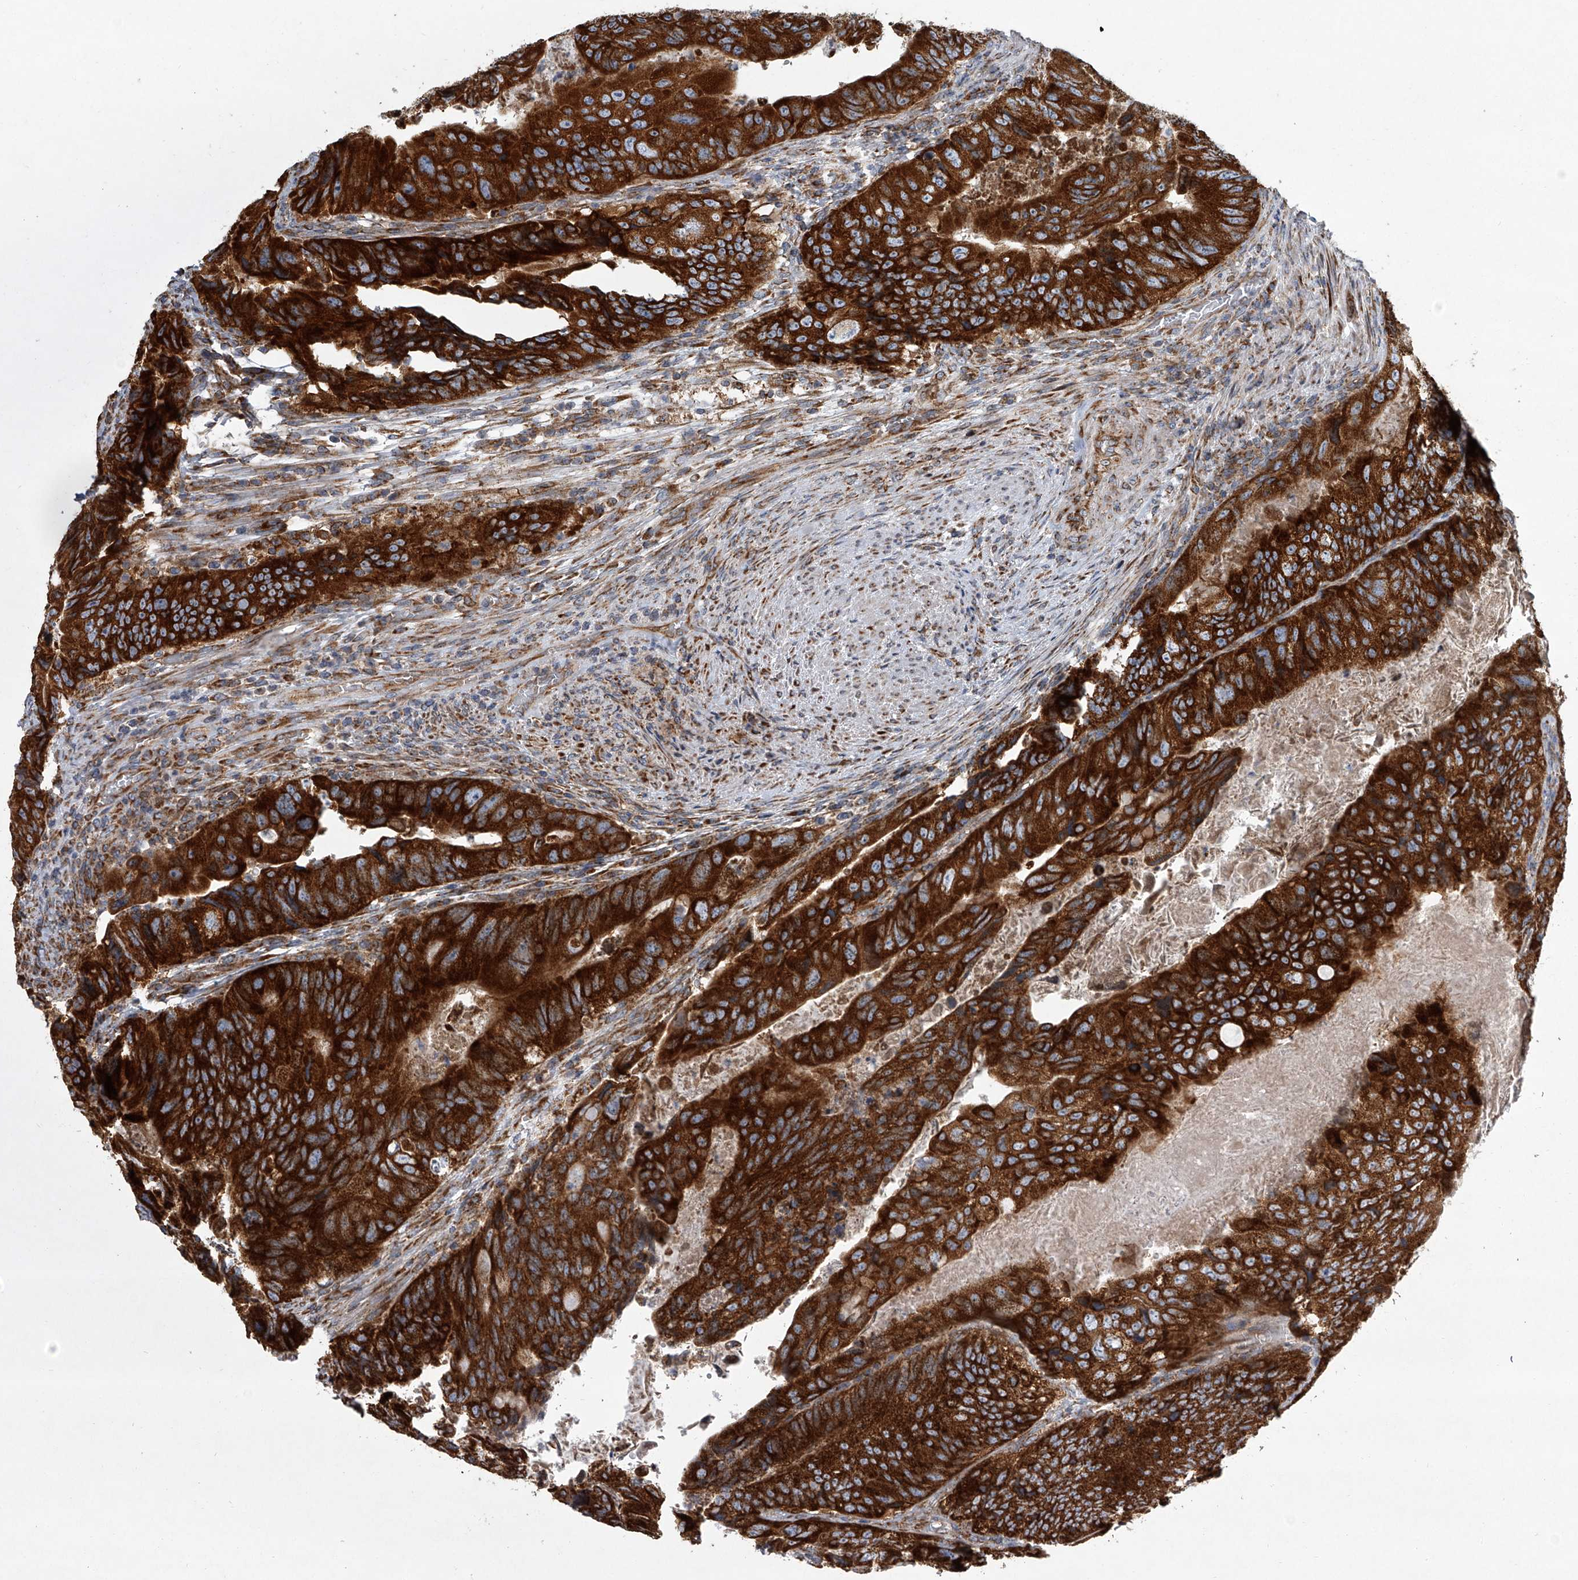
{"staining": {"intensity": "strong", "quantity": ">75%", "location": "cytoplasmic/membranous"}, "tissue": "colorectal cancer", "cell_type": "Tumor cells", "image_type": "cancer", "snomed": [{"axis": "morphology", "description": "Adenocarcinoma, NOS"}, {"axis": "topography", "description": "Rectum"}], "caption": "High-power microscopy captured an immunohistochemistry image of colorectal cancer (adenocarcinoma), revealing strong cytoplasmic/membranous positivity in approximately >75% of tumor cells.", "gene": "ZC3H15", "patient": {"sex": "male", "age": 63}}